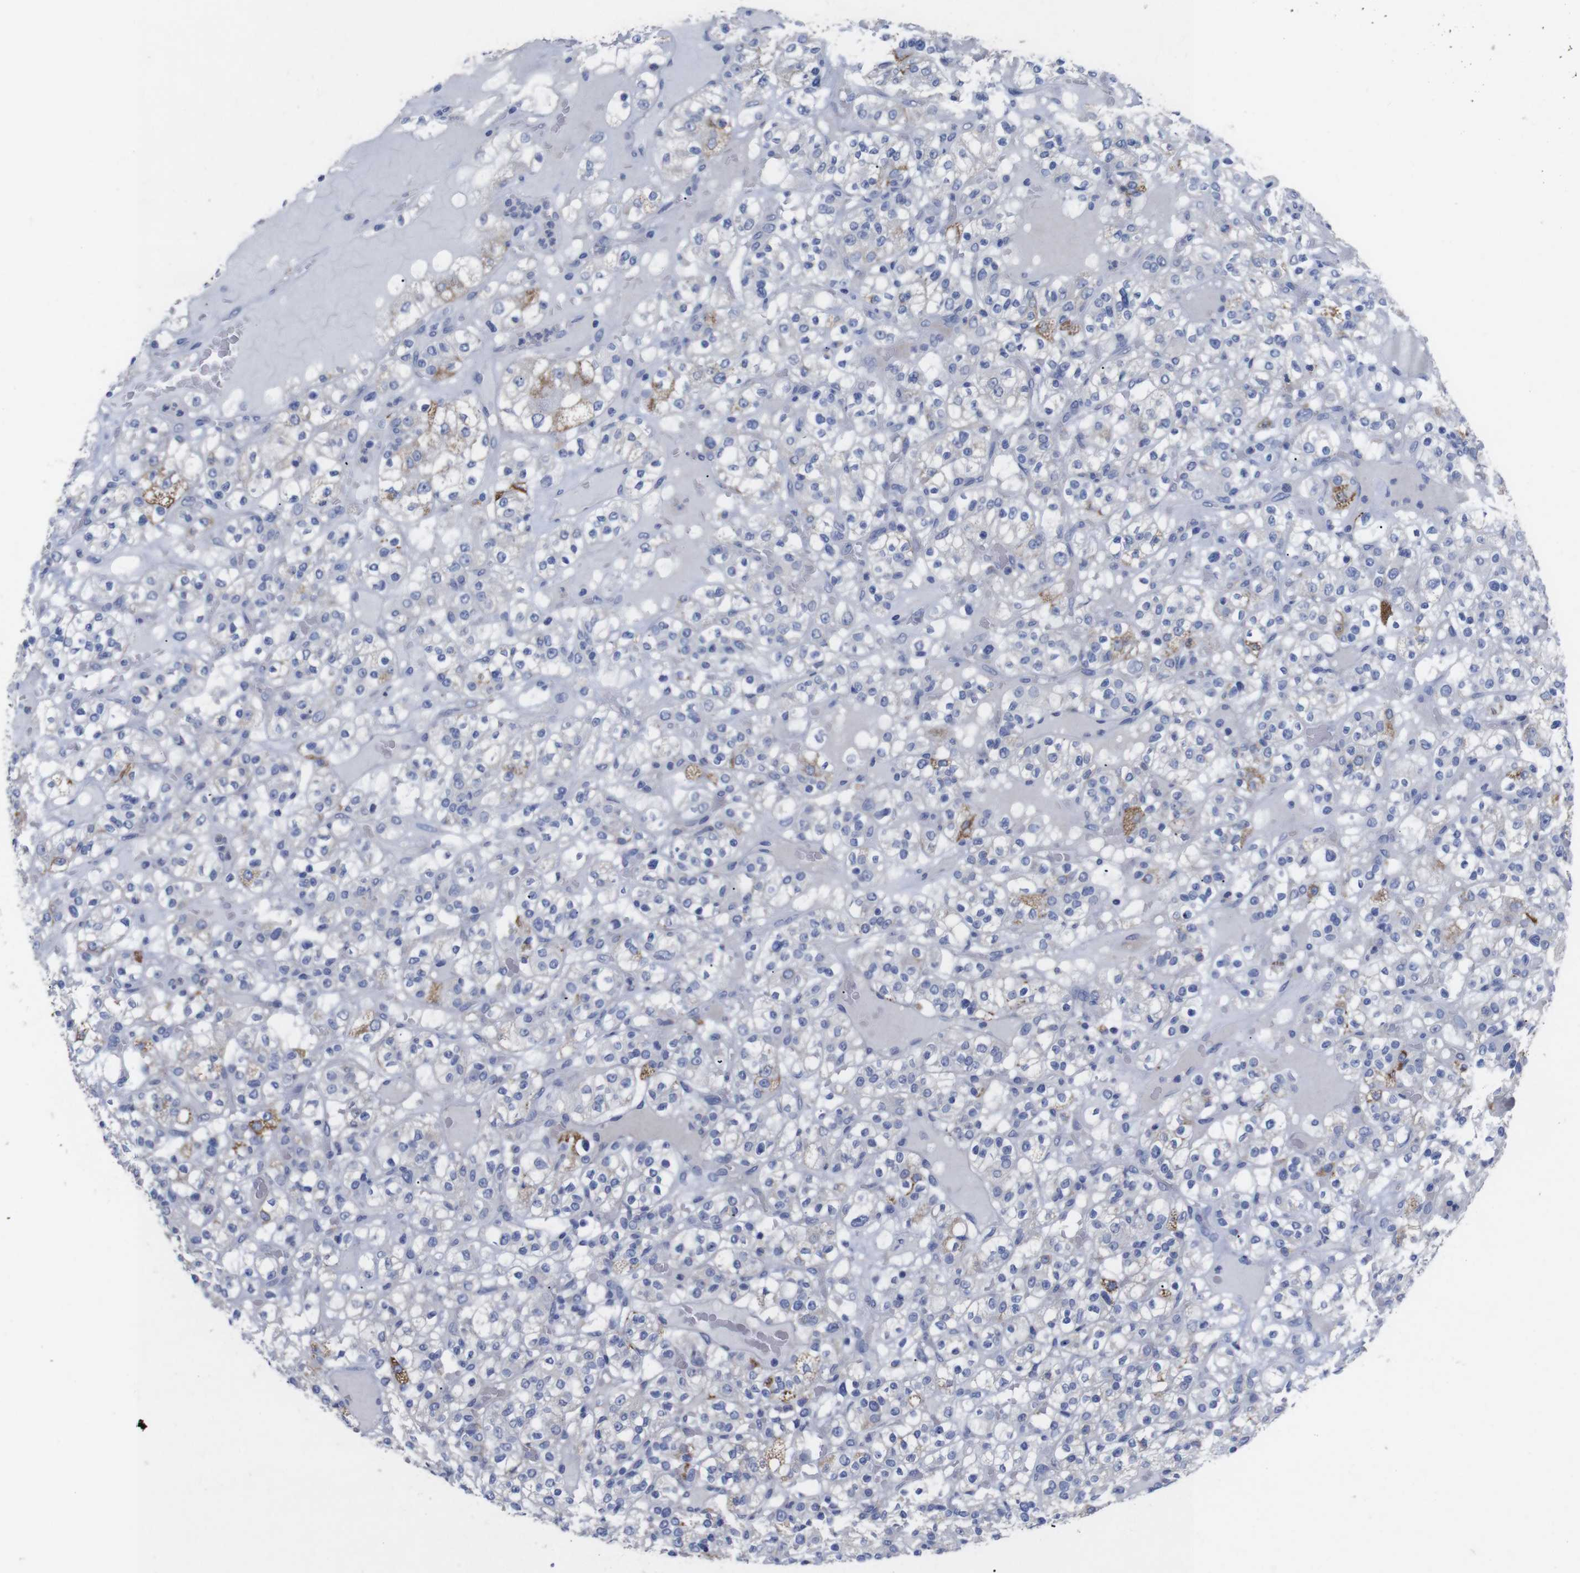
{"staining": {"intensity": "strong", "quantity": "<25%", "location": "cytoplasmic/membranous"}, "tissue": "renal cancer", "cell_type": "Tumor cells", "image_type": "cancer", "snomed": [{"axis": "morphology", "description": "Normal tissue, NOS"}, {"axis": "morphology", "description": "Adenocarcinoma, NOS"}, {"axis": "topography", "description": "Kidney"}], "caption": "Immunohistochemical staining of human adenocarcinoma (renal) exhibits medium levels of strong cytoplasmic/membranous protein positivity in approximately <25% of tumor cells. (Stains: DAB in brown, nuclei in blue, Microscopy: brightfield microscopy at high magnification).", "gene": "GJB2", "patient": {"sex": "female", "age": 72}}